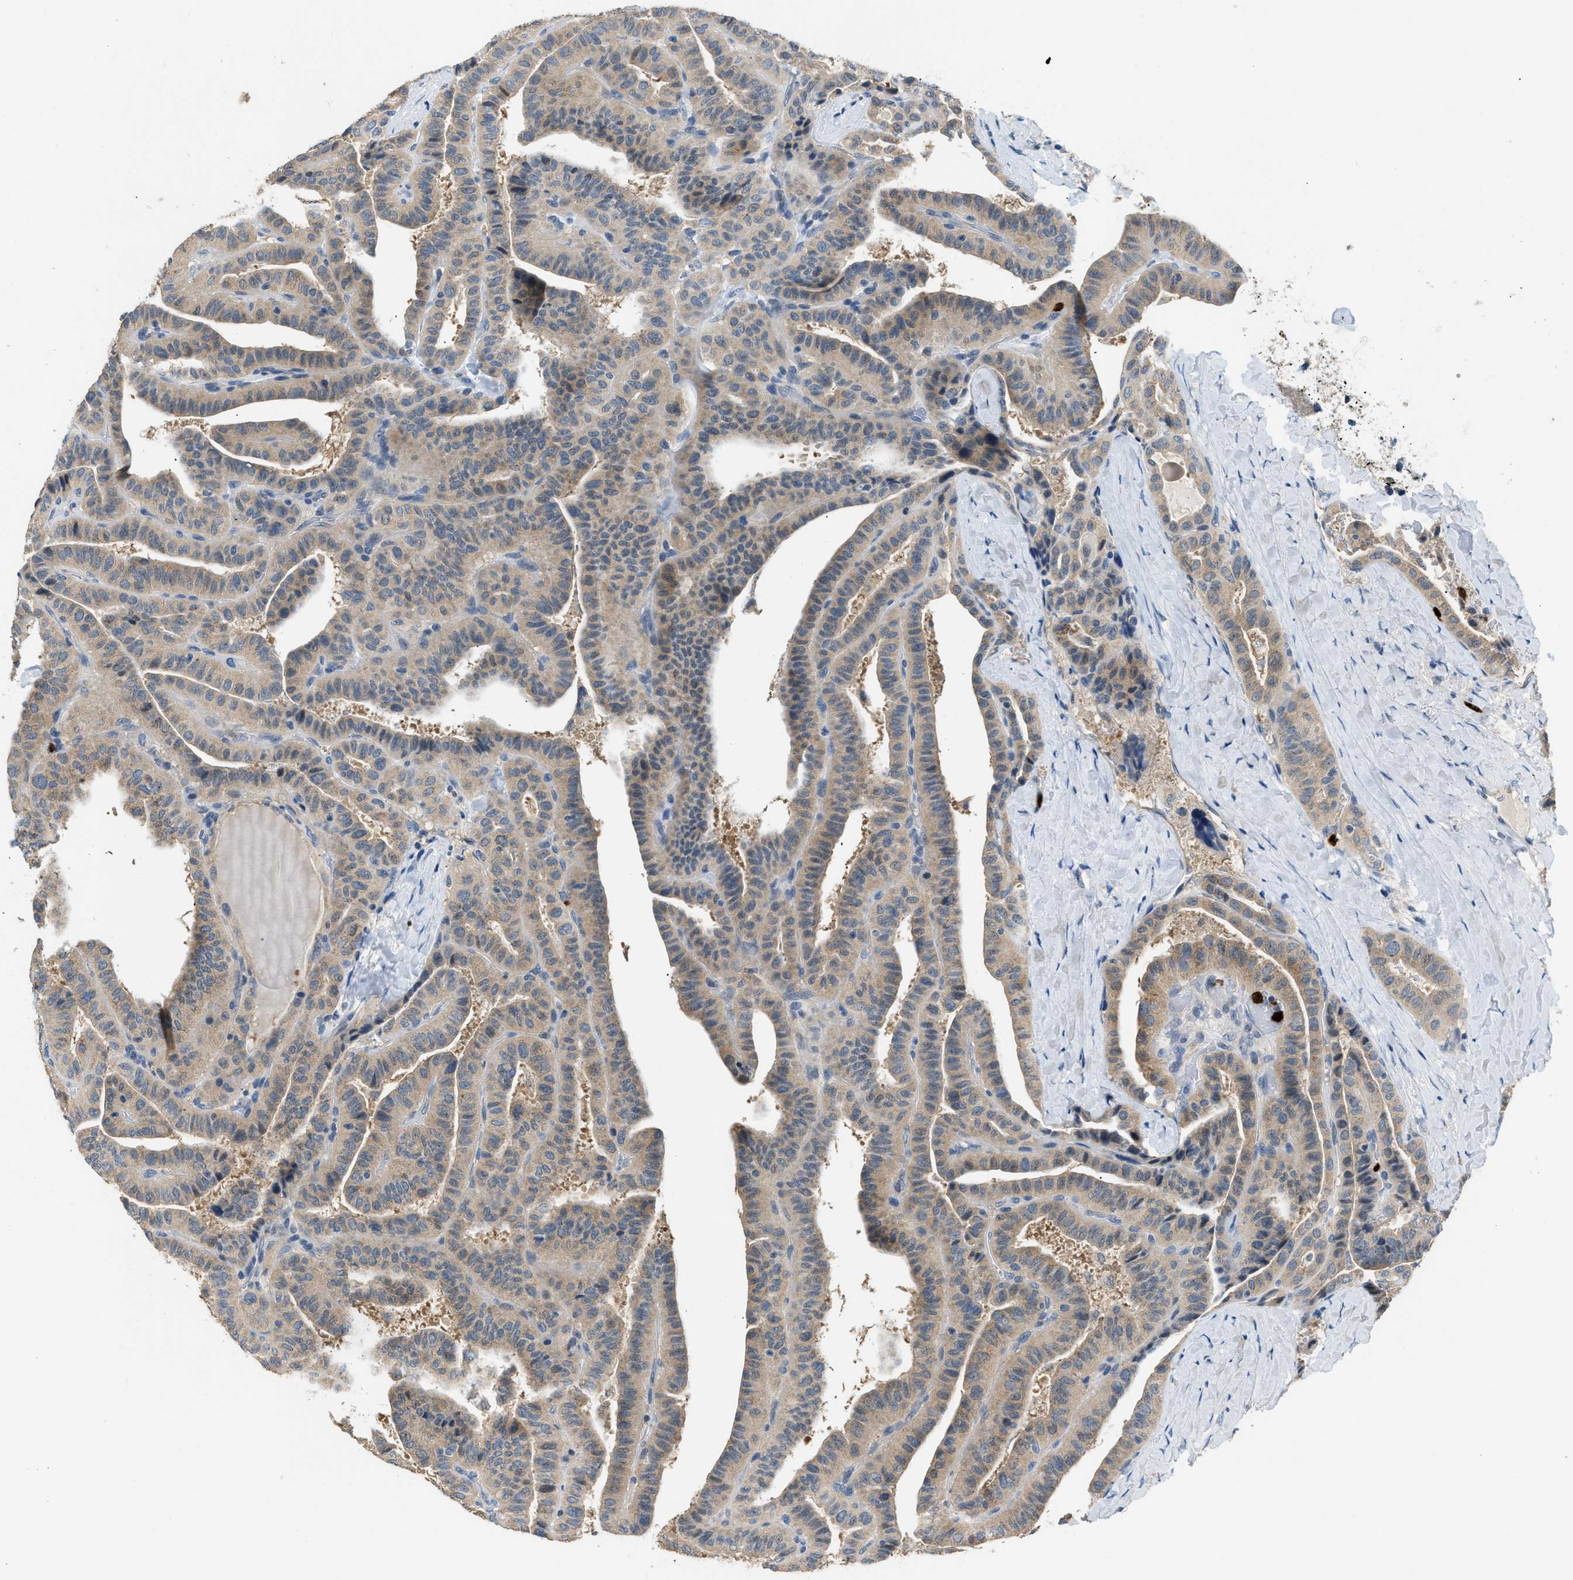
{"staining": {"intensity": "weak", "quantity": ">75%", "location": "cytoplasmic/membranous"}, "tissue": "thyroid cancer", "cell_type": "Tumor cells", "image_type": "cancer", "snomed": [{"axis": "morphology", "description": "Papillary adenocarcinoma, NOS"}, {"axis": "topography", "description": "Thyroid gland"}], "caption": "Thyroid cancer was stained to show a protein in brown. There is low levels of weak cytoplasmic/membranous expression in approximately >75% of tumor cells. (DAB = brown stain, brightfield microscopy at high magnification).", "gene": "TOMM34", "patient": {"sex": "male", "age": 77}}